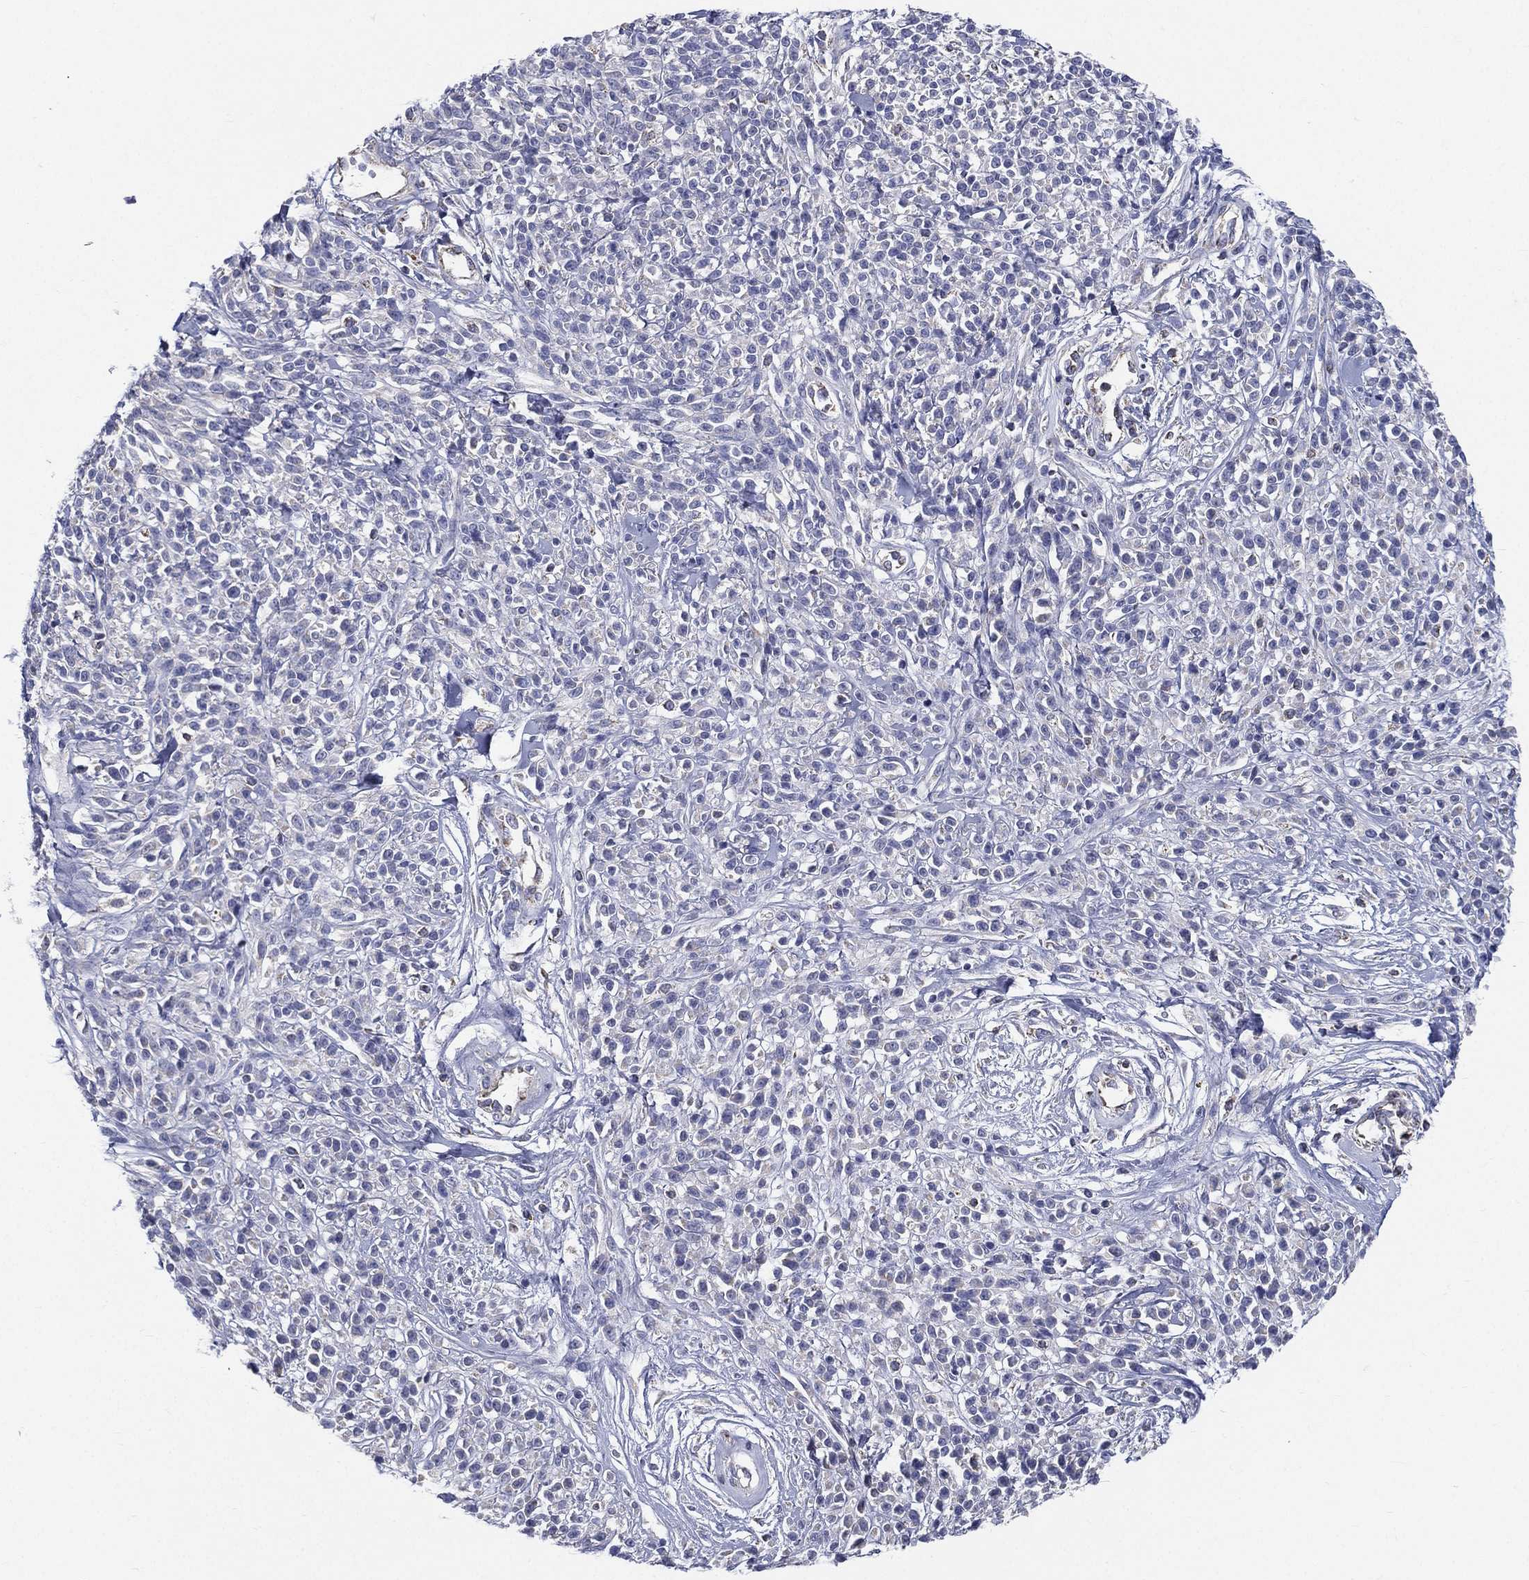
{"staining": {"intensity": "negative", "quantity": "none", "location": "none"}, "tissue": "melanoma", "cell_type": "Tumor cells", "image_type": "cancer", "snomed": [{"axis": "morphology", "description": "Malignant melanoma, NOS"}, {"axis": "topography", "description": "Skin"}, {"axis": "topography", "description": "Skin of trunk"}], "caption": "Photomicrograph shows no protein expression in tumor cells of melanoma tissue.", "gene": "PWWP3A", "patient": {"sex": "male", "age": 74}}